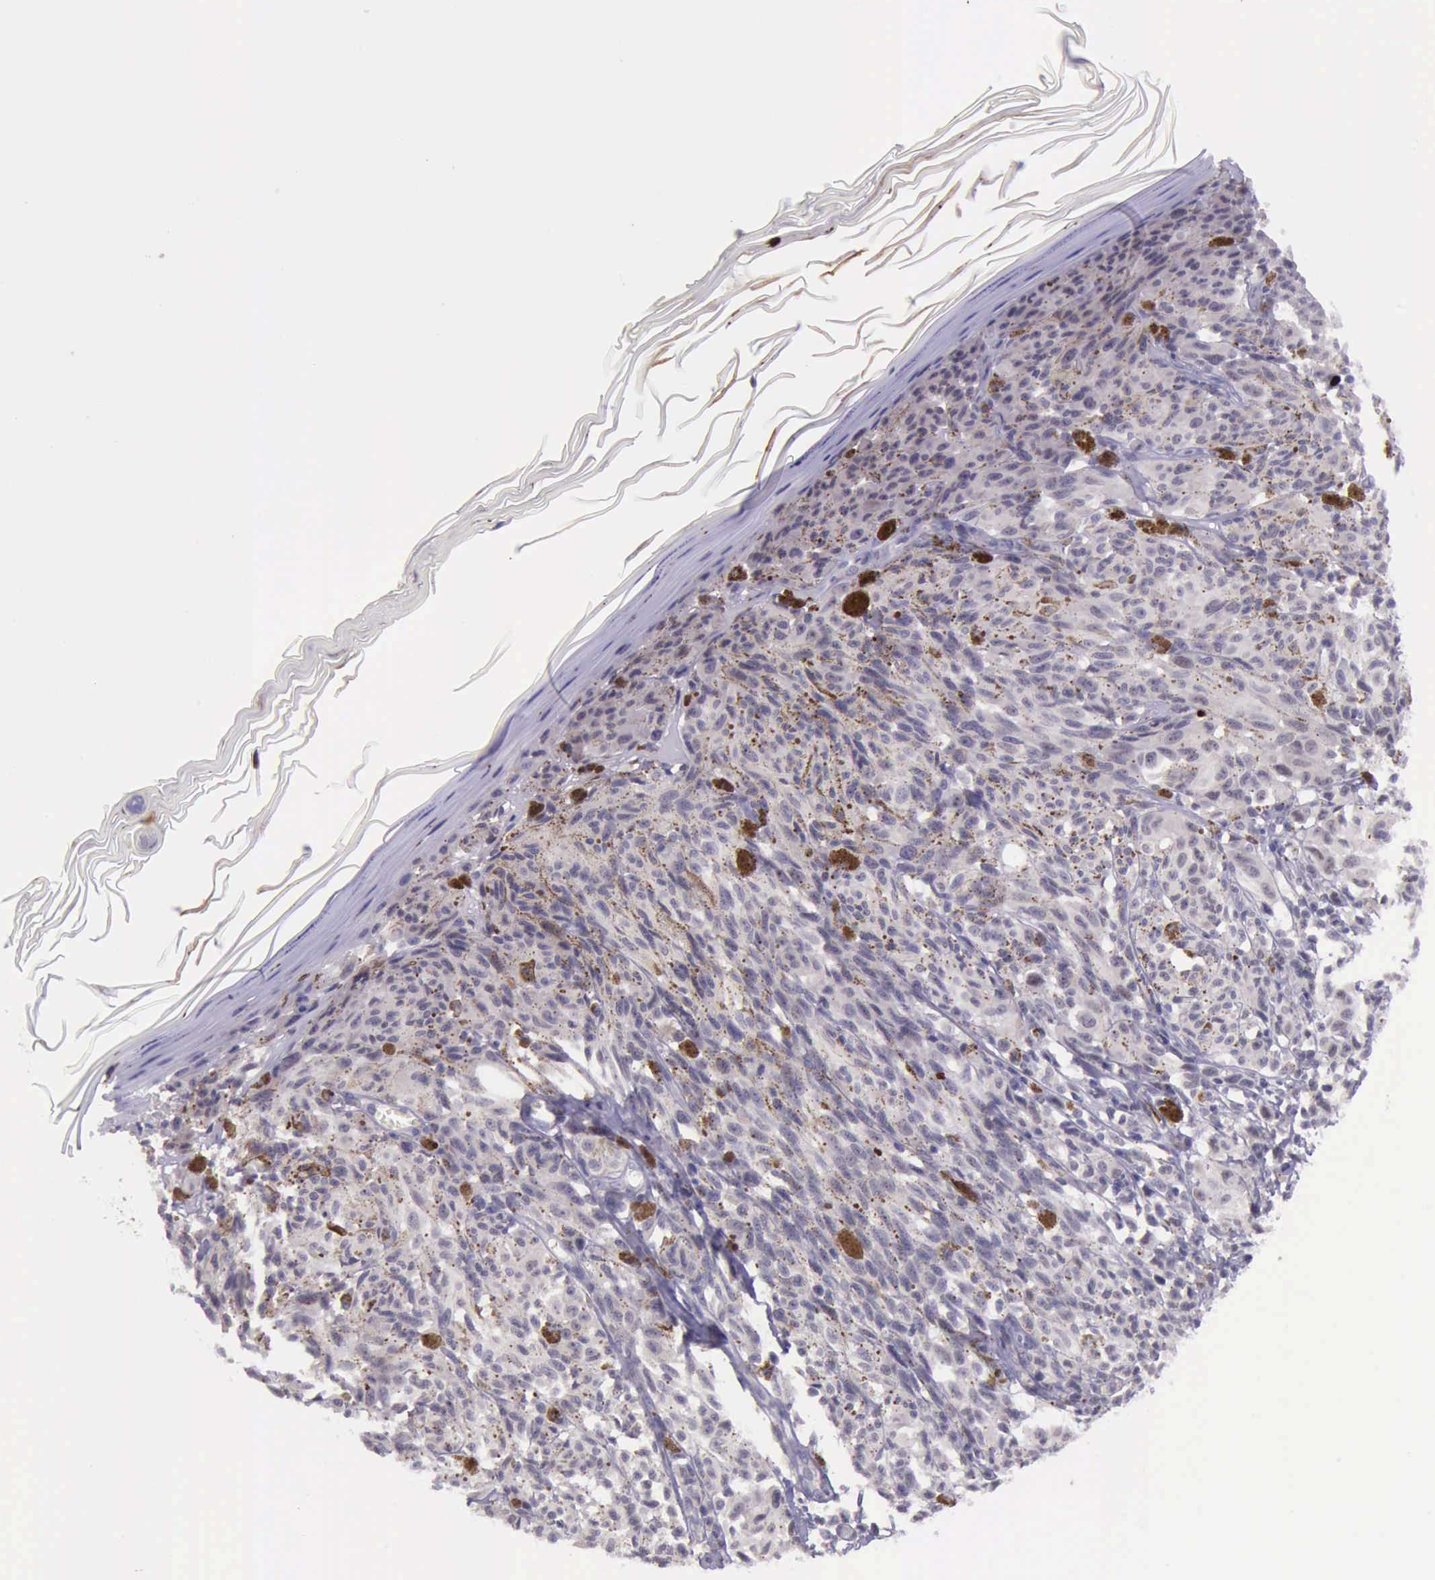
{"staining": {"intensity": "negative", "quantity": "none", "location": "none"}, "tissue": "melanoma", "cell_type": "Tumor cells", "image_type": "cancer", "snomed": [{"axis": "morphology", "description": "Malignant melanoma, NOS"}, {"axis": "topography", "description": "Skin"}], "caption": "Tumor cells are negative for brown protein staining in melanoma. (Stains: DAB immunohistochemistry with hematoxylin counter stain, Microscopy: brightfield microscopy at high magnification).", "gene": "PARP1", "patient": {"sex": "female", "age": 72}}